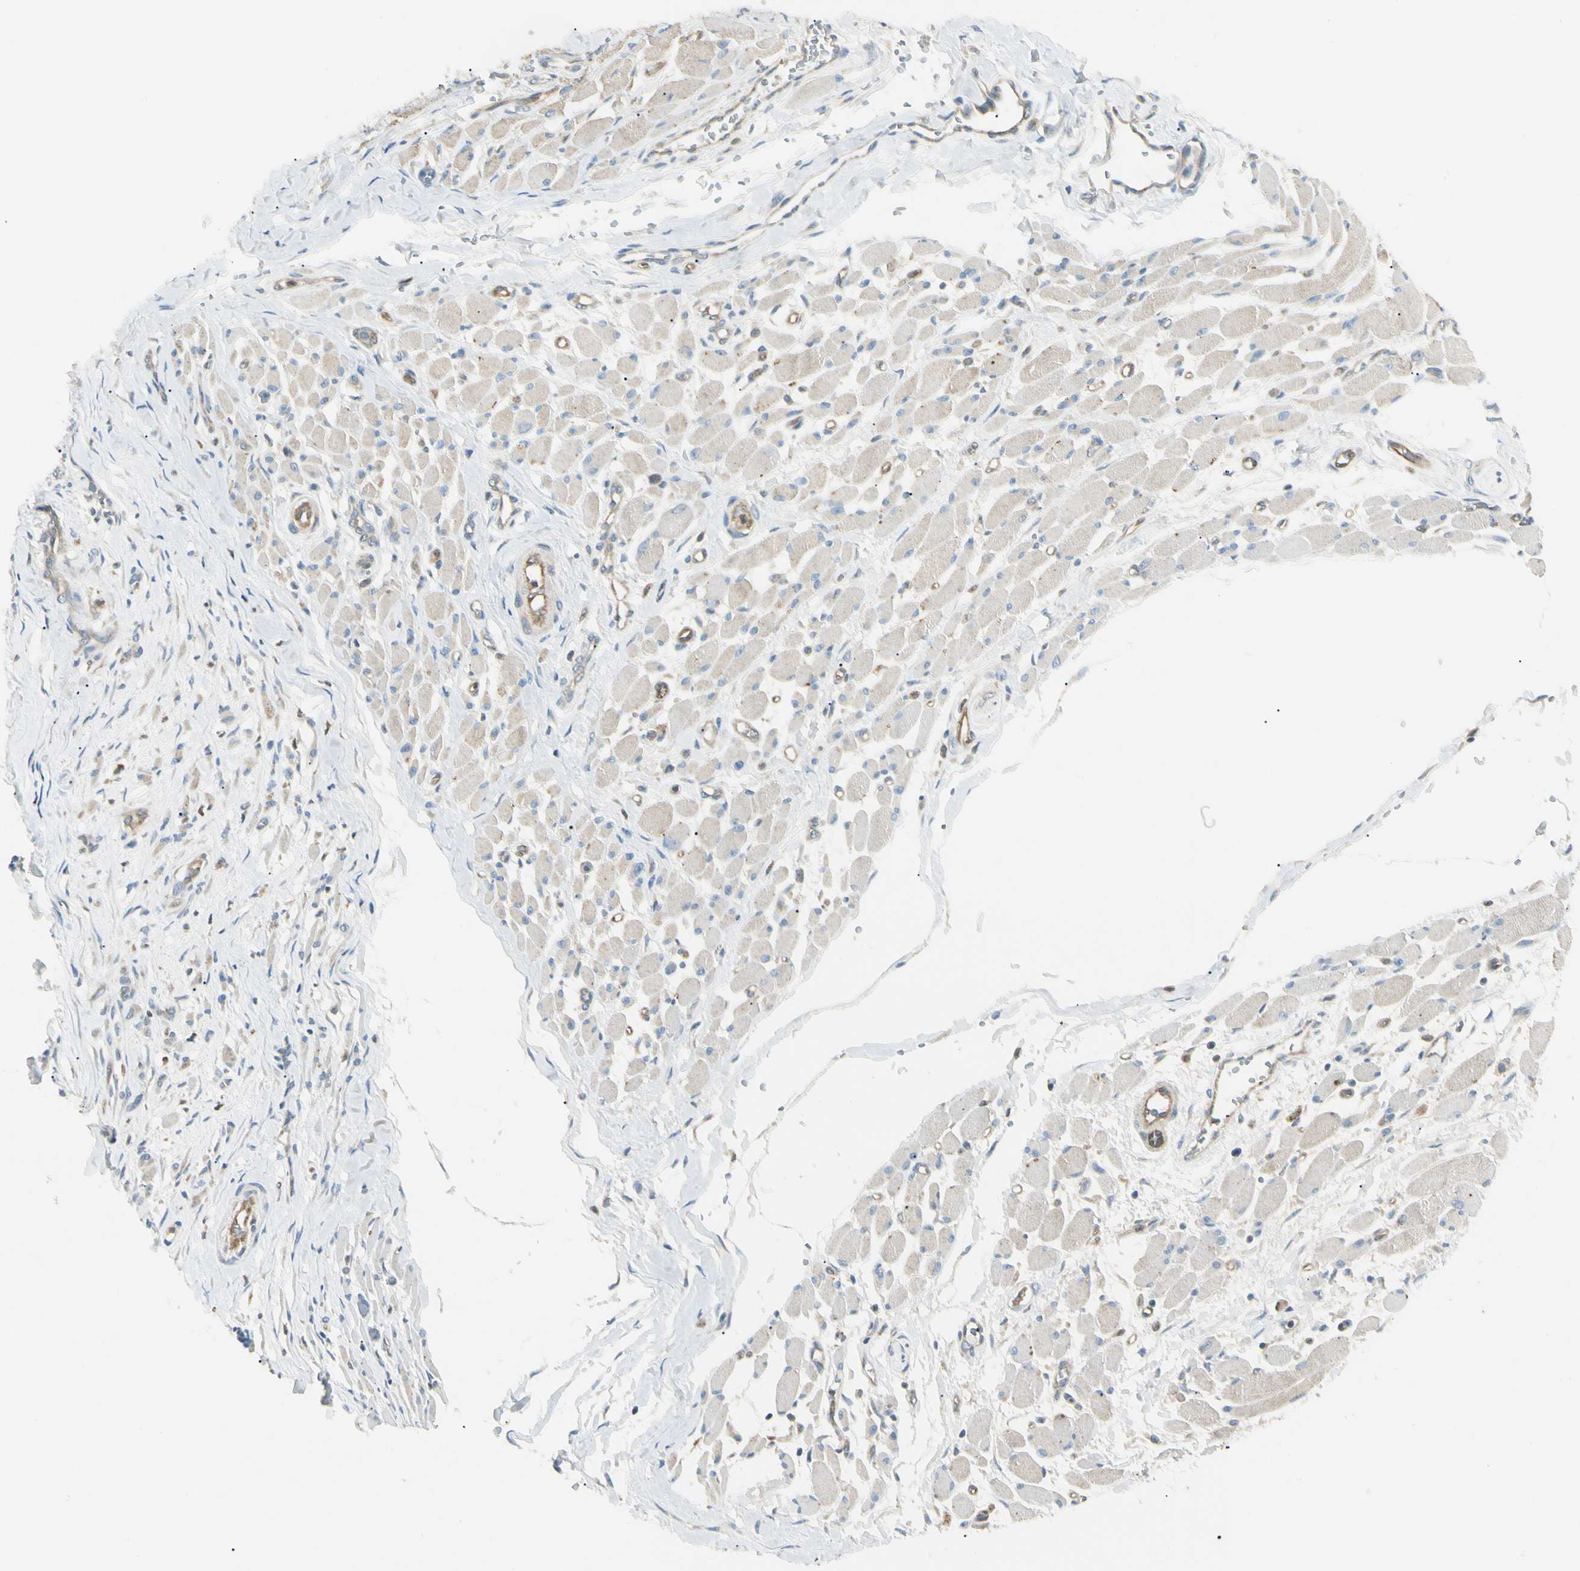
{"staining": {"intensity": "negative", "quantity": "none", "location": "none"}, "tissue": "head and neck cancer", "cell_type": "Tumor cells", "image_type": "cancer", "snomed": [{"axis": "morphology", "description": "Adenocarcinoma, NOS"}, {"axis": "morphology", "description": "Adenoma, NOS"}, {"axis": "topography", "description": "Head-Neck"}], "caption": "Head and neck adenoma was stained to show a protein in brown. There is no significant expression in tumor cells.", "gene": "LPCAT2", "patient": {"sex": "female", "age": 55}}